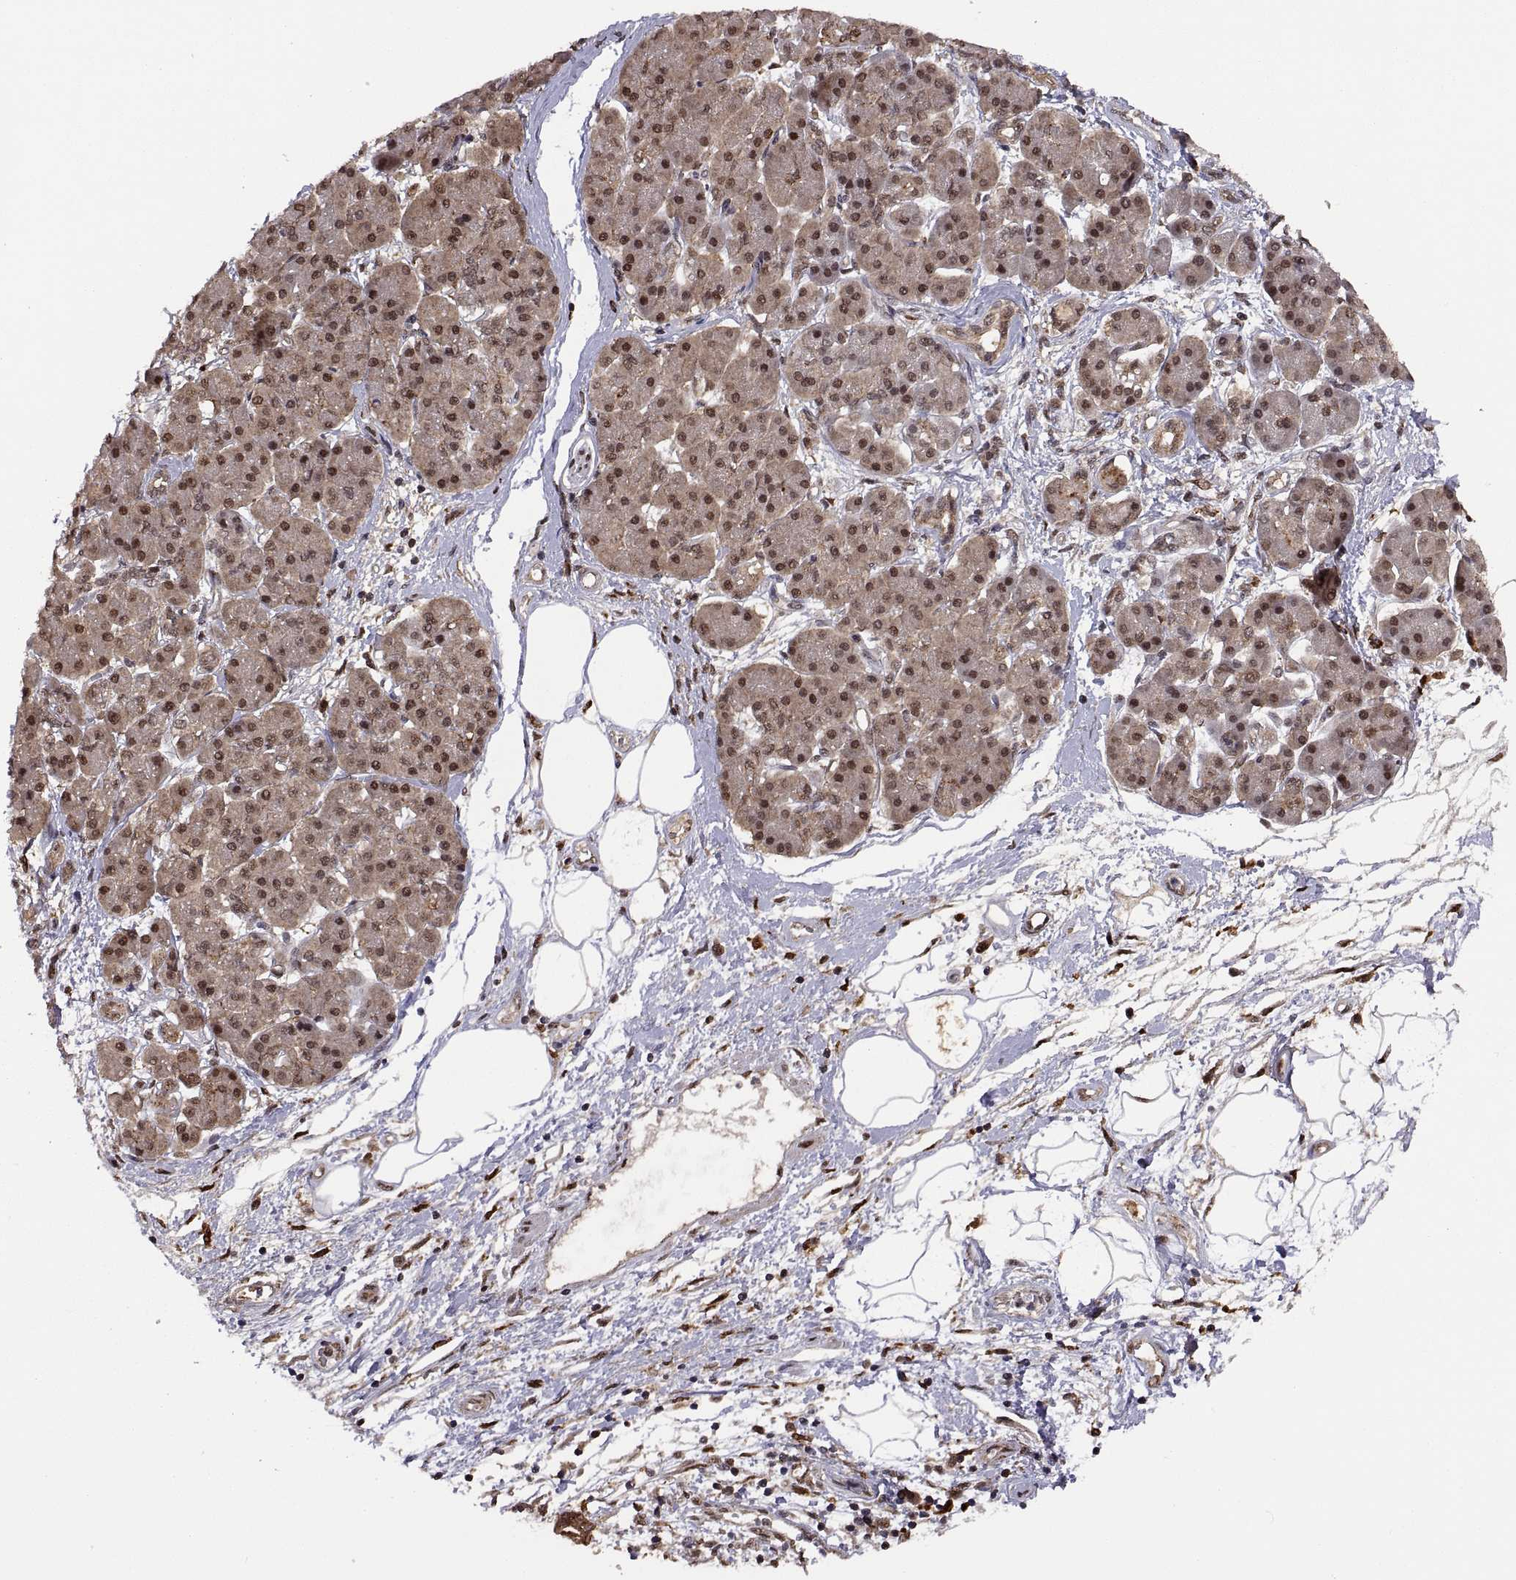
{"staining": {"intensity": "moderate", "quantity": ">75%", "location": "cytoplasmic/membranous,nuclear"}, "tissue": "pancreatic cancer", "cell_type": "Tumor cells", "image_type": "cancer", "snomed": [{"axis": "morphology", "description": "Adenocarcinoma, NOS"}, {"axis": "topography", "description": "Pancreas"}], "caption": "An immunohistochemistry (IHC) photomicrograph of tumor tissue is shown. Protein staining in brown highlights moderate cytoplasmic/membranous and nuclear positivity in pancreatic adenocarcinoma within tumor cells. (Brightfield microscopy of DAB IHC at high magnification).", "gene": "PSMC2", "patient": {"sex": "female", "age": 73}}